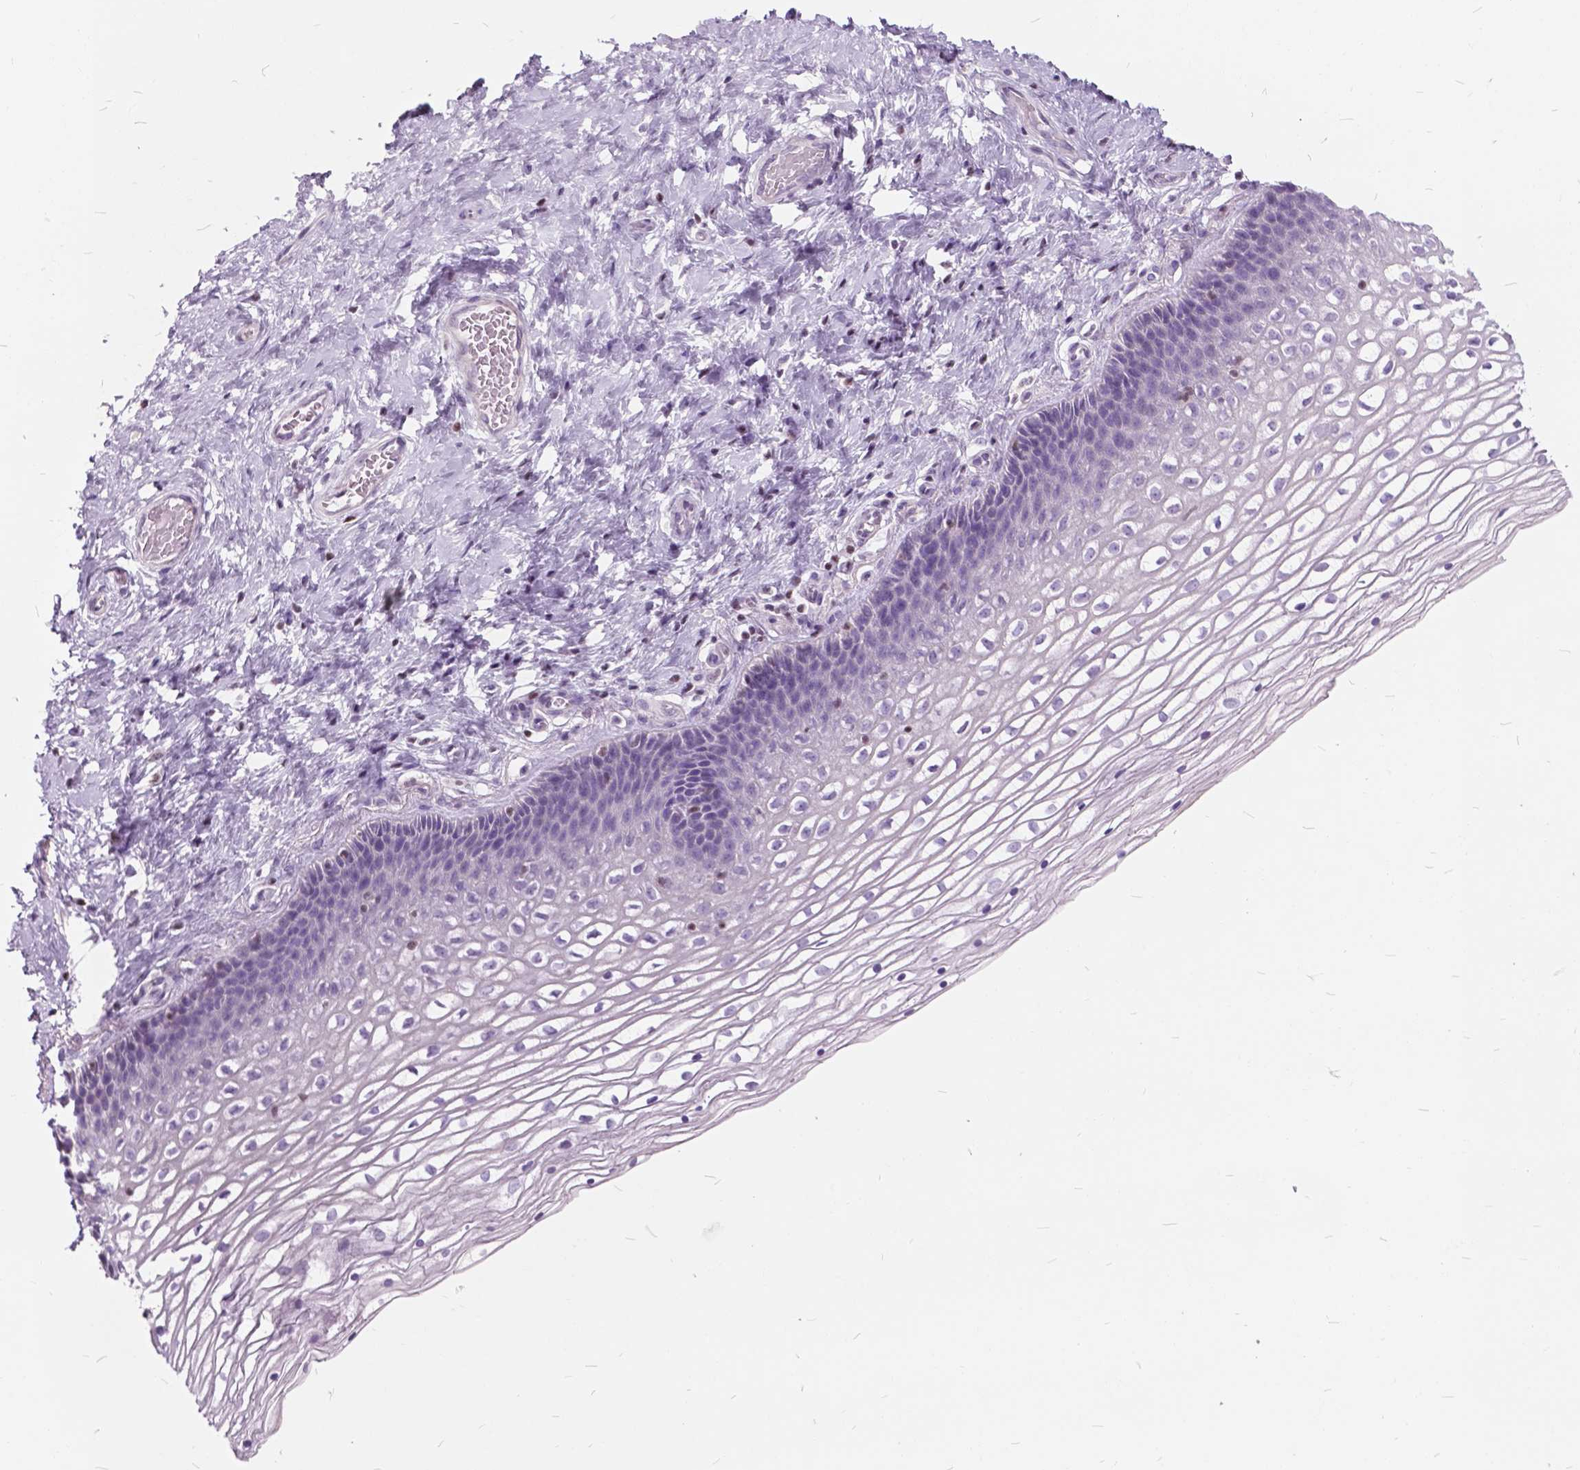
{"staining": {"intensity": "negative", "quantity": "none", "location": "none"}, "tissue": "cervix", "cell_type": "Glandular cells", "image_type": "normal", "snomed": [{"axis": "morphology", "description": "Normal tissue, NOS"}, {"axis": "topography", "description": "Cervix"}], "caption": "The IHC photomicrograph has no significant expression in glandular cells of cervix.", "gene": "SP140", "patient": {"sex": "female", "age": 34}}